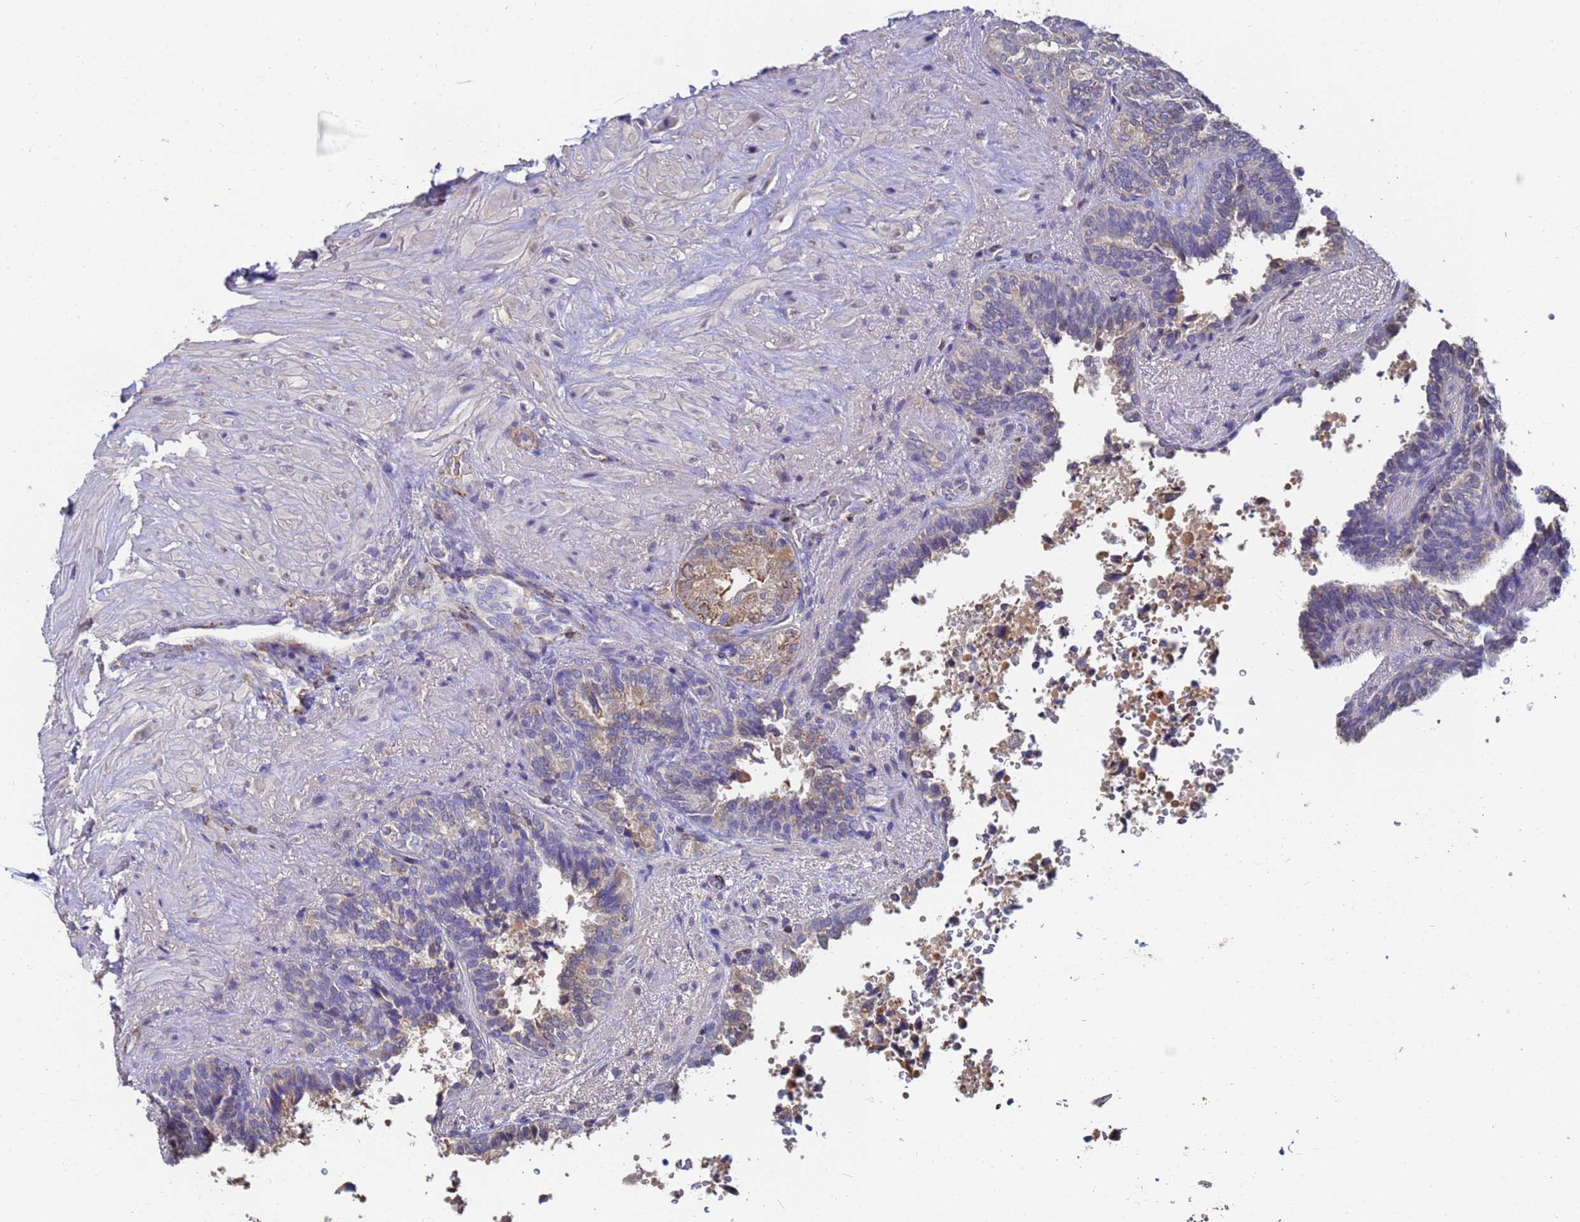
{"staining": {"intensity": "weak", "quantity": "25%-75%", "location": "cytoplasmic/membranous"}, "tissue": "seminal vesicle", "cell_type": "Glandular cells", "image_type": "normal", "snomed": [{"axis": "morphology", "description": "Normal tissue, NOS"}, {"axis": "topography", "description": "Seminal veicle"}, {"axis": "topography", "description": "Peripheral nerve tissue"}], "caption": "Glandular cells exhibit low levels of weak cytoplasmic/membranous staining in about 25%-75% of cells in benign seminal vesicle.", "gene": "C5orf34", "patient": {"sex": "male", "age": 63}}